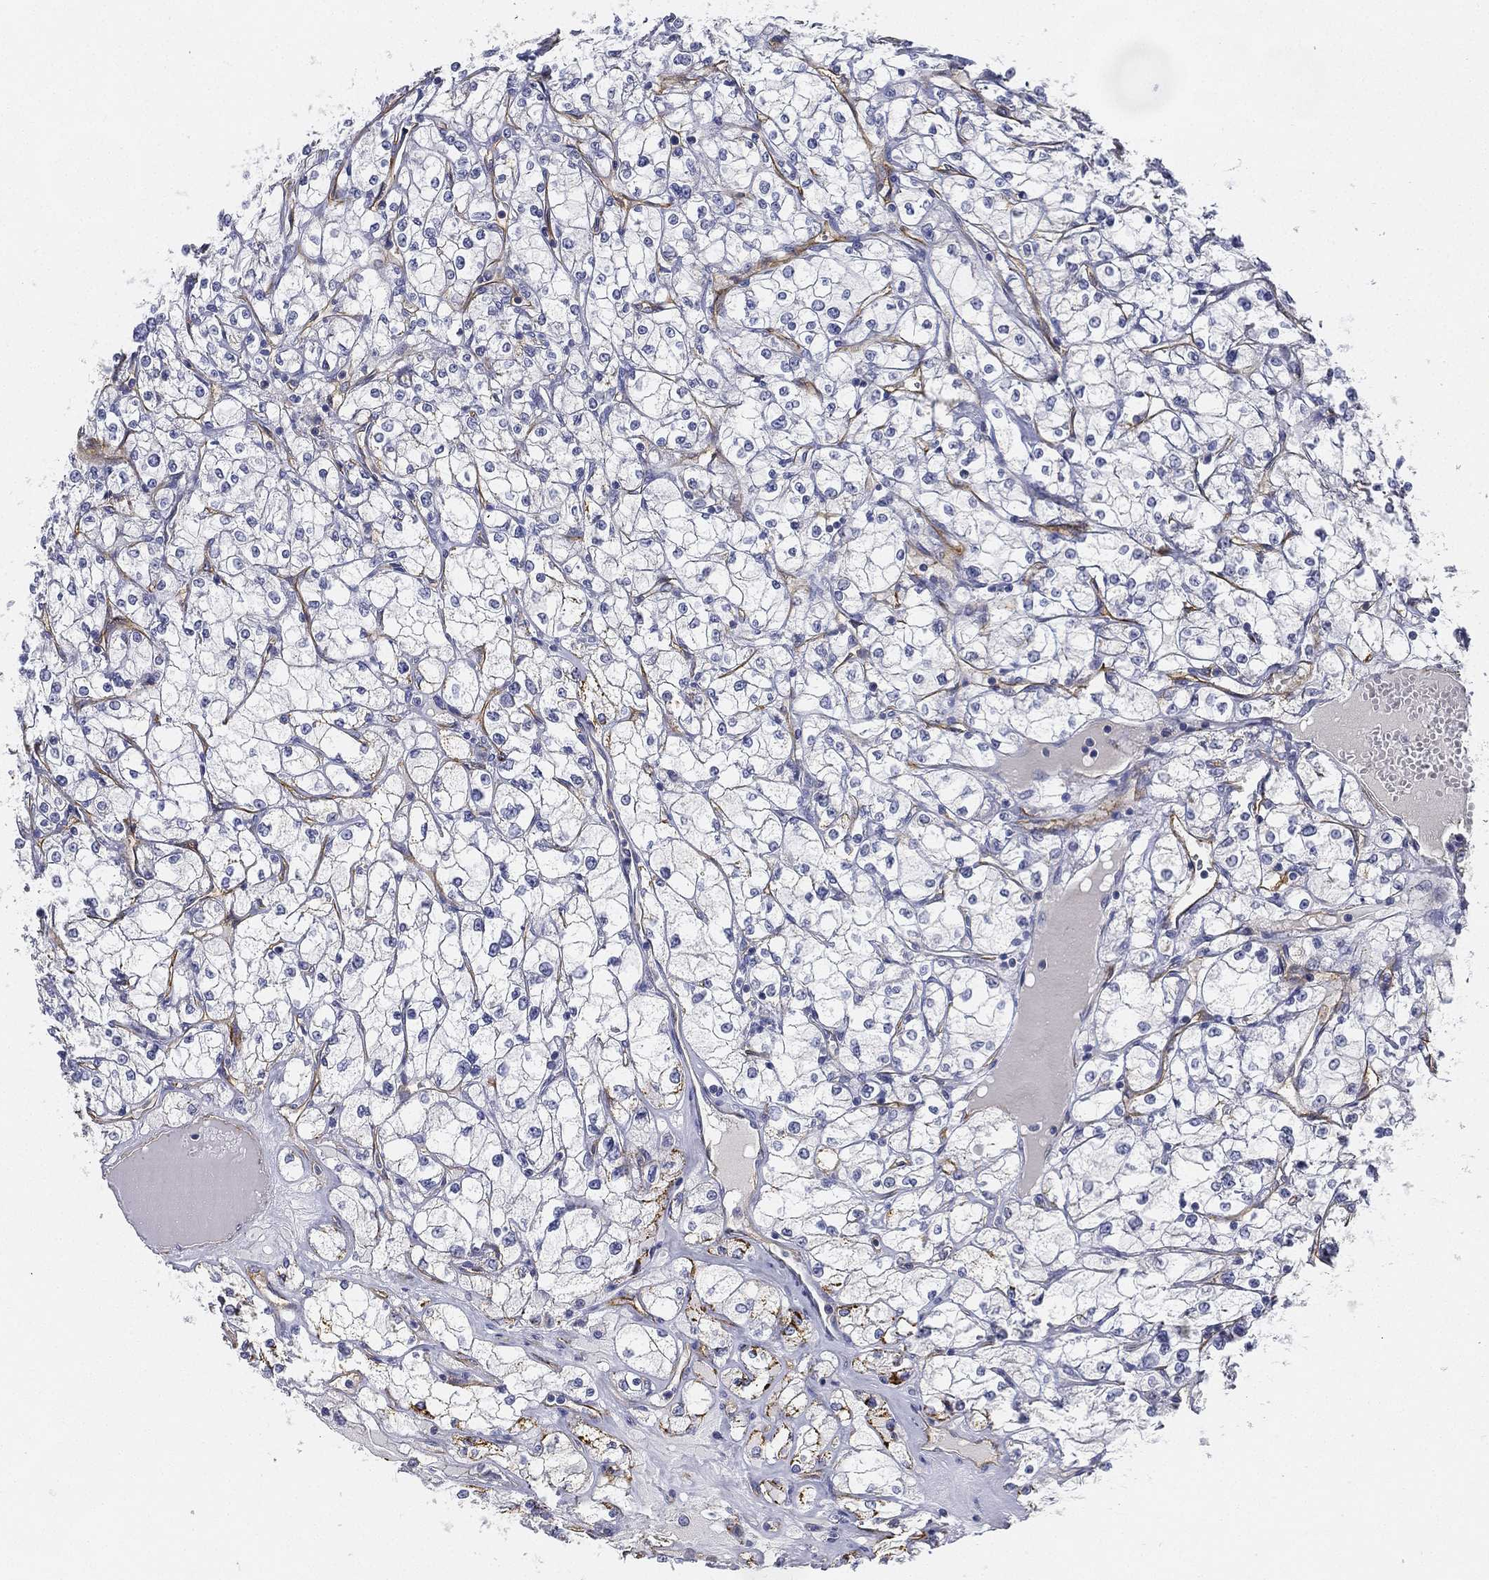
{"staining": {"intensity": "negative", "quantity": "none", "location": "none"}, "tissue": "renal cancer", "cell_type": "Tumor cells", "image_type": "cancer", "snomed": [{"axis": "morphology", "description": "Adenocarcinoma, NOS"}, {"axis": "topography", "description": "Kidney"}], "caption": "Immunohistochemistry (IHC) of human renal adenocarcinoma exhibits no expression in tumor cells.", "gene": "C5orf46", "patient": {"sex": "male", "age": 67}}